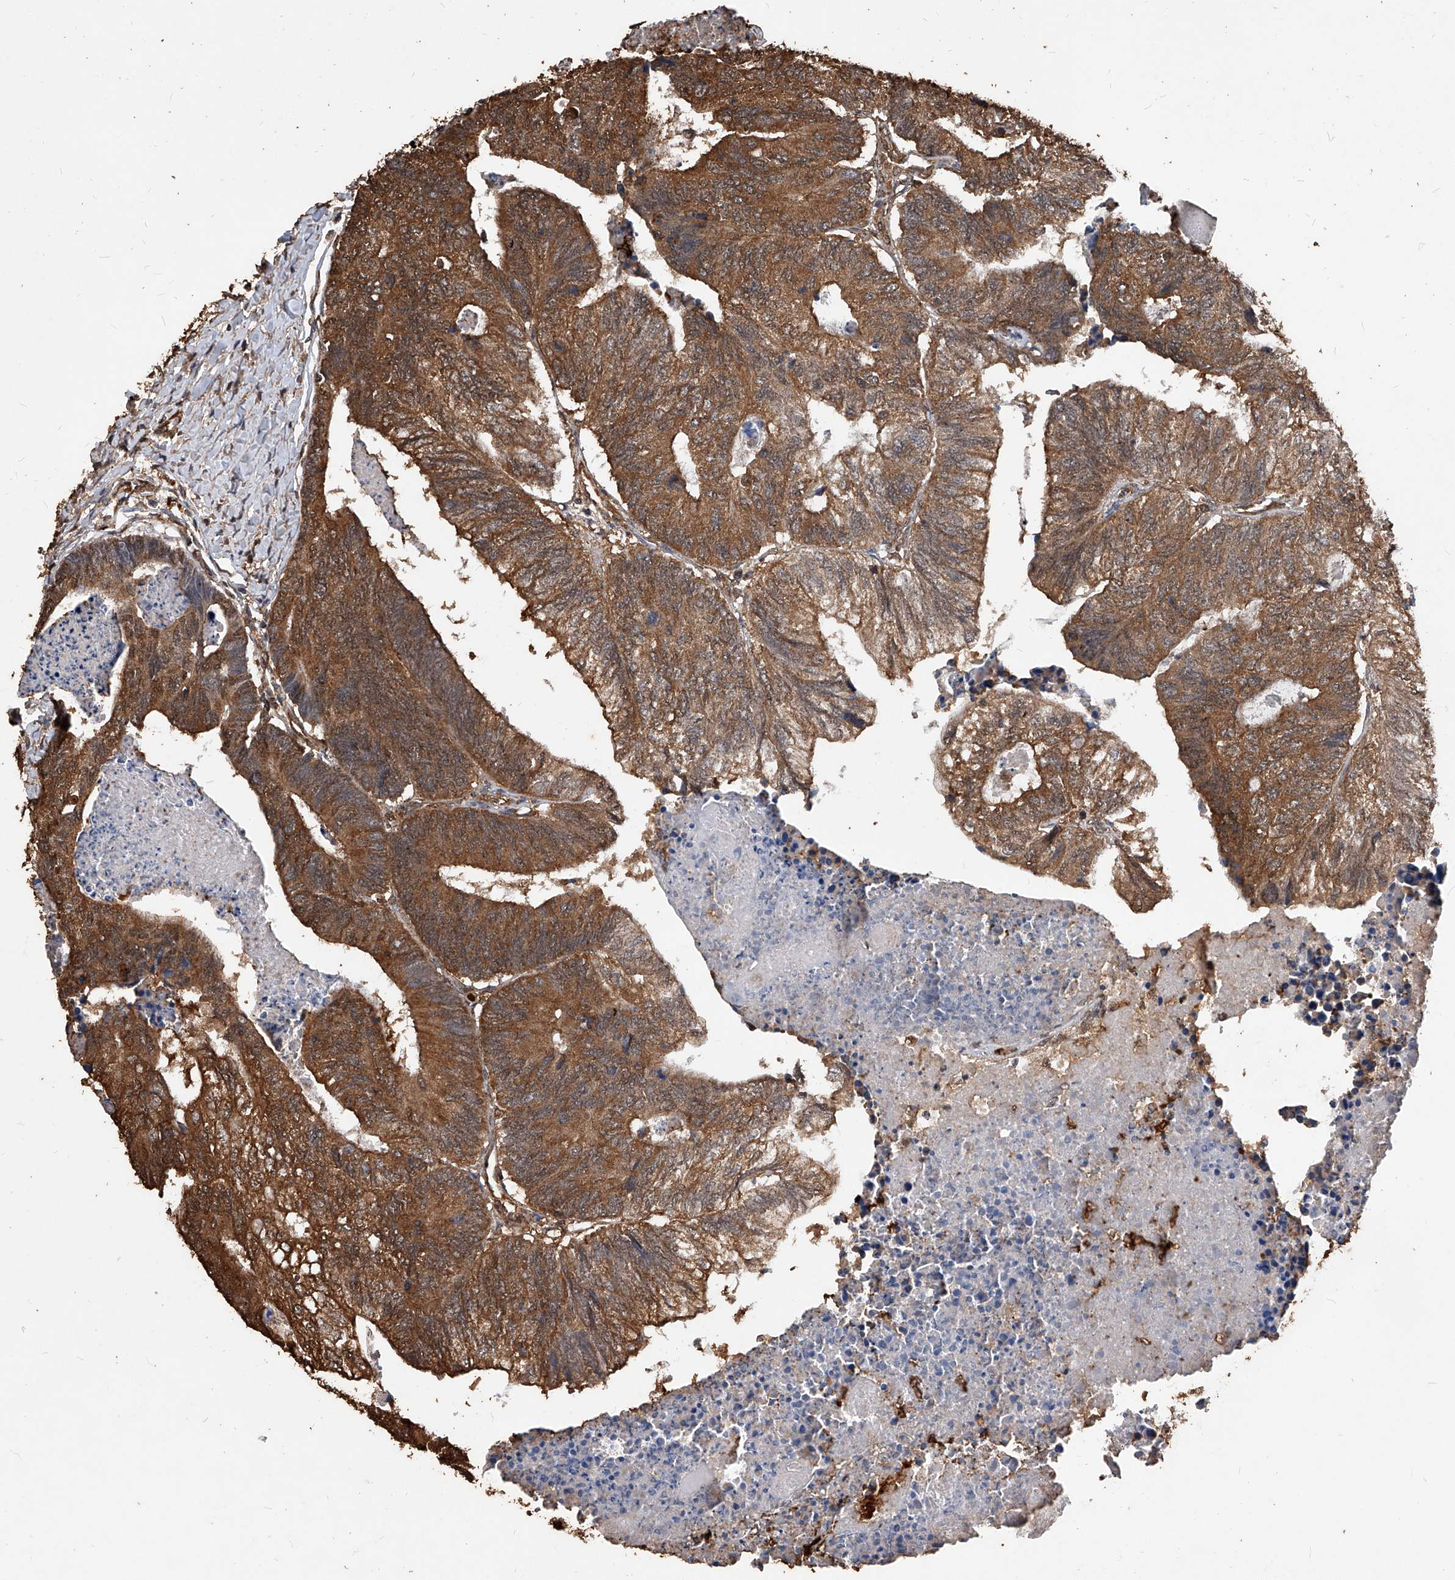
{"staining": {"intensity": "strong", "quantity": ">75%", "location": "cytoplasmic/membranous"}, "tissue": "colorectal cancer", "cell_type": "Tumor cells", "image_type": "cancer", "snomed": [{"axis": "morphology", "description": "Adenocarcinoma, NOS"}, {"axis": "topography", "description": "Colon"}], "caption": "Tumor cells exhibit strong cytoplasmic/membranous staining in about >75% of cells in colorectal cancer.", "gene": "UCP2", "patient": {"sex": "female", "age": 67}}